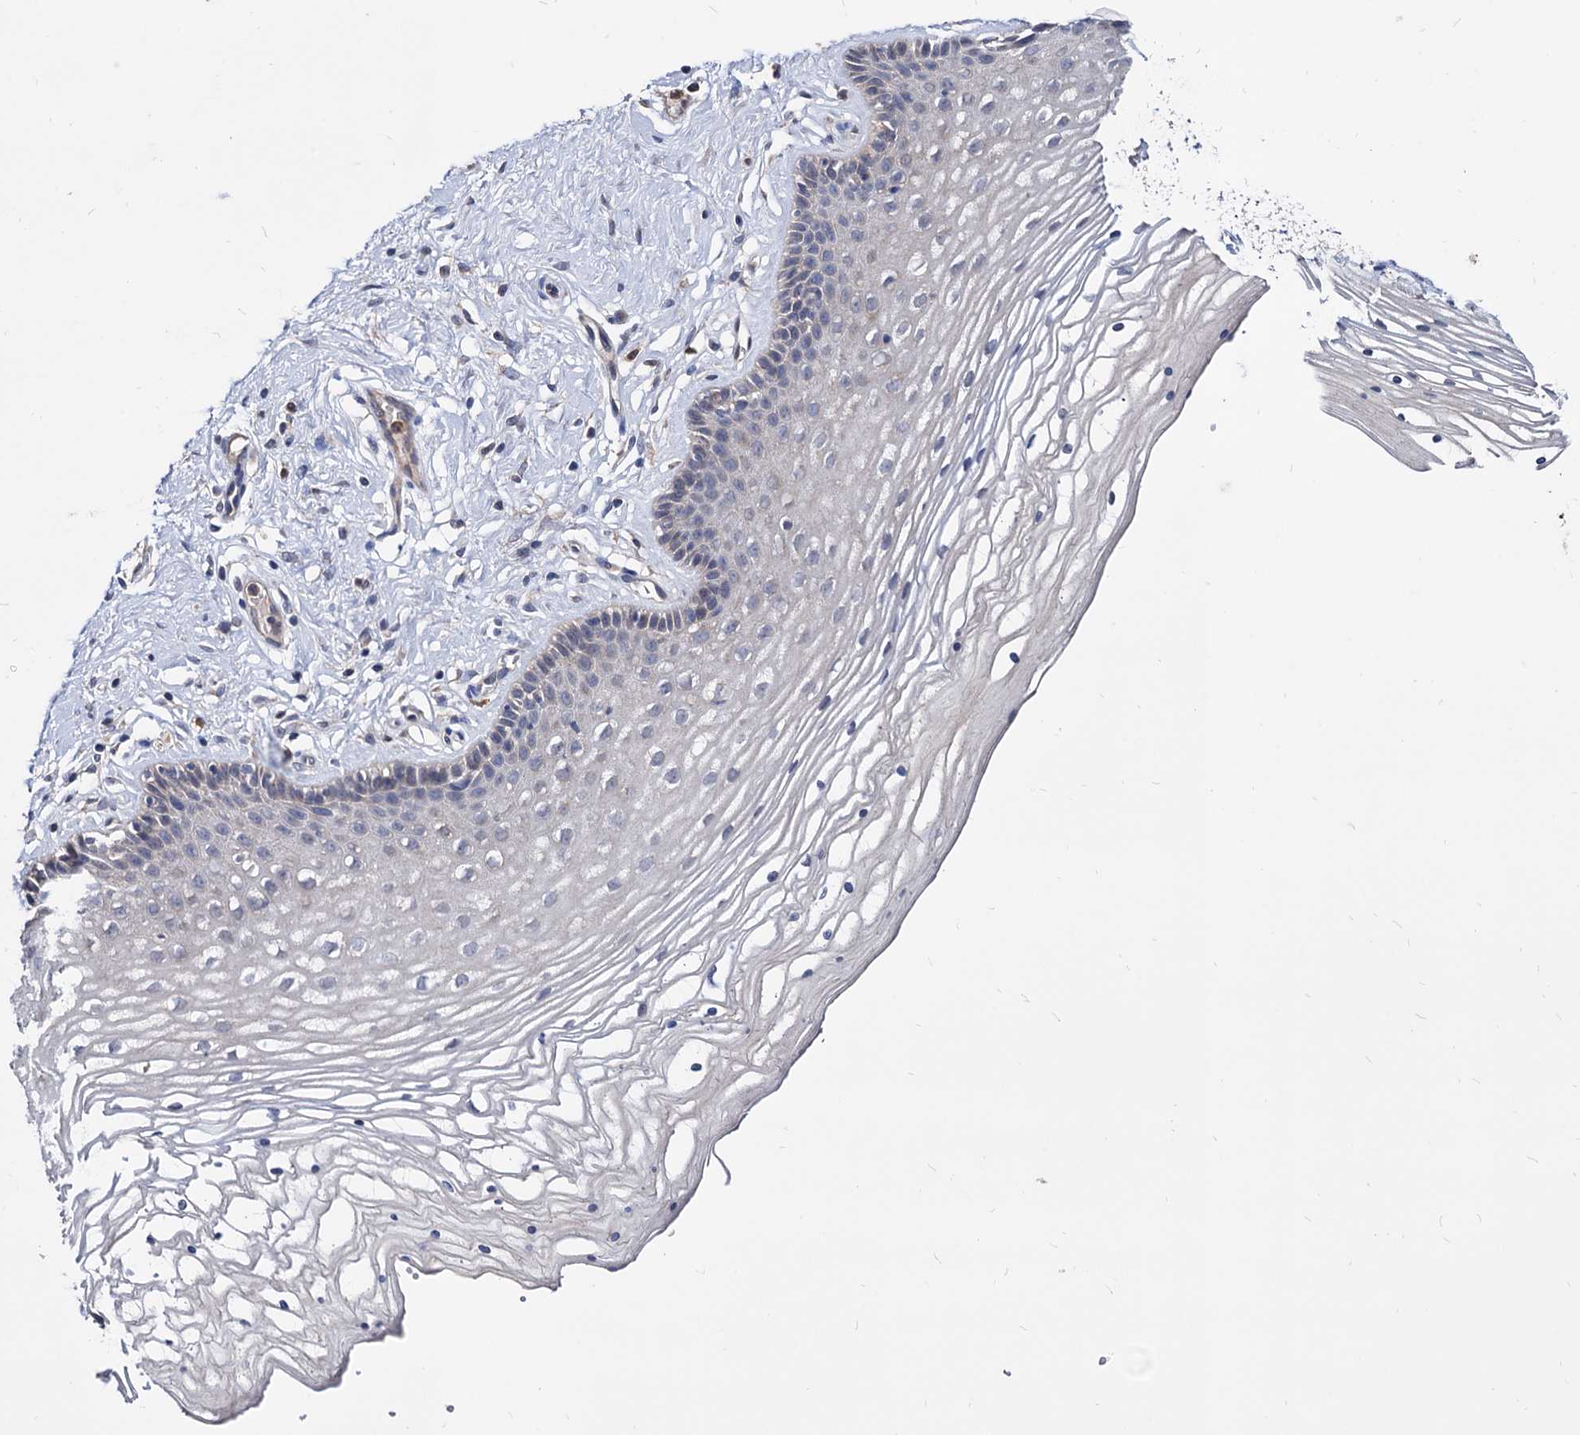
{"staining": {"intensity": "negative", "quantity": "none", "location": "none"}, "tissue": "vagina", "cell_type": "Squamous epithelial cells", "image_type": "normal", "snomed": [{"axis": "morphology", "description": "Normal tissue, NOS"}, {"axis": "topography", "description": "Vagina"}], "caption": "Normal vagina was stained to show a protein in brown. There is no significant expression in squamous epithelial cells. (DAB immunohistochemistry (IHC), high magnification).", "gene": "CPPED1", "patient": {"sex": "female", "age": 46}}